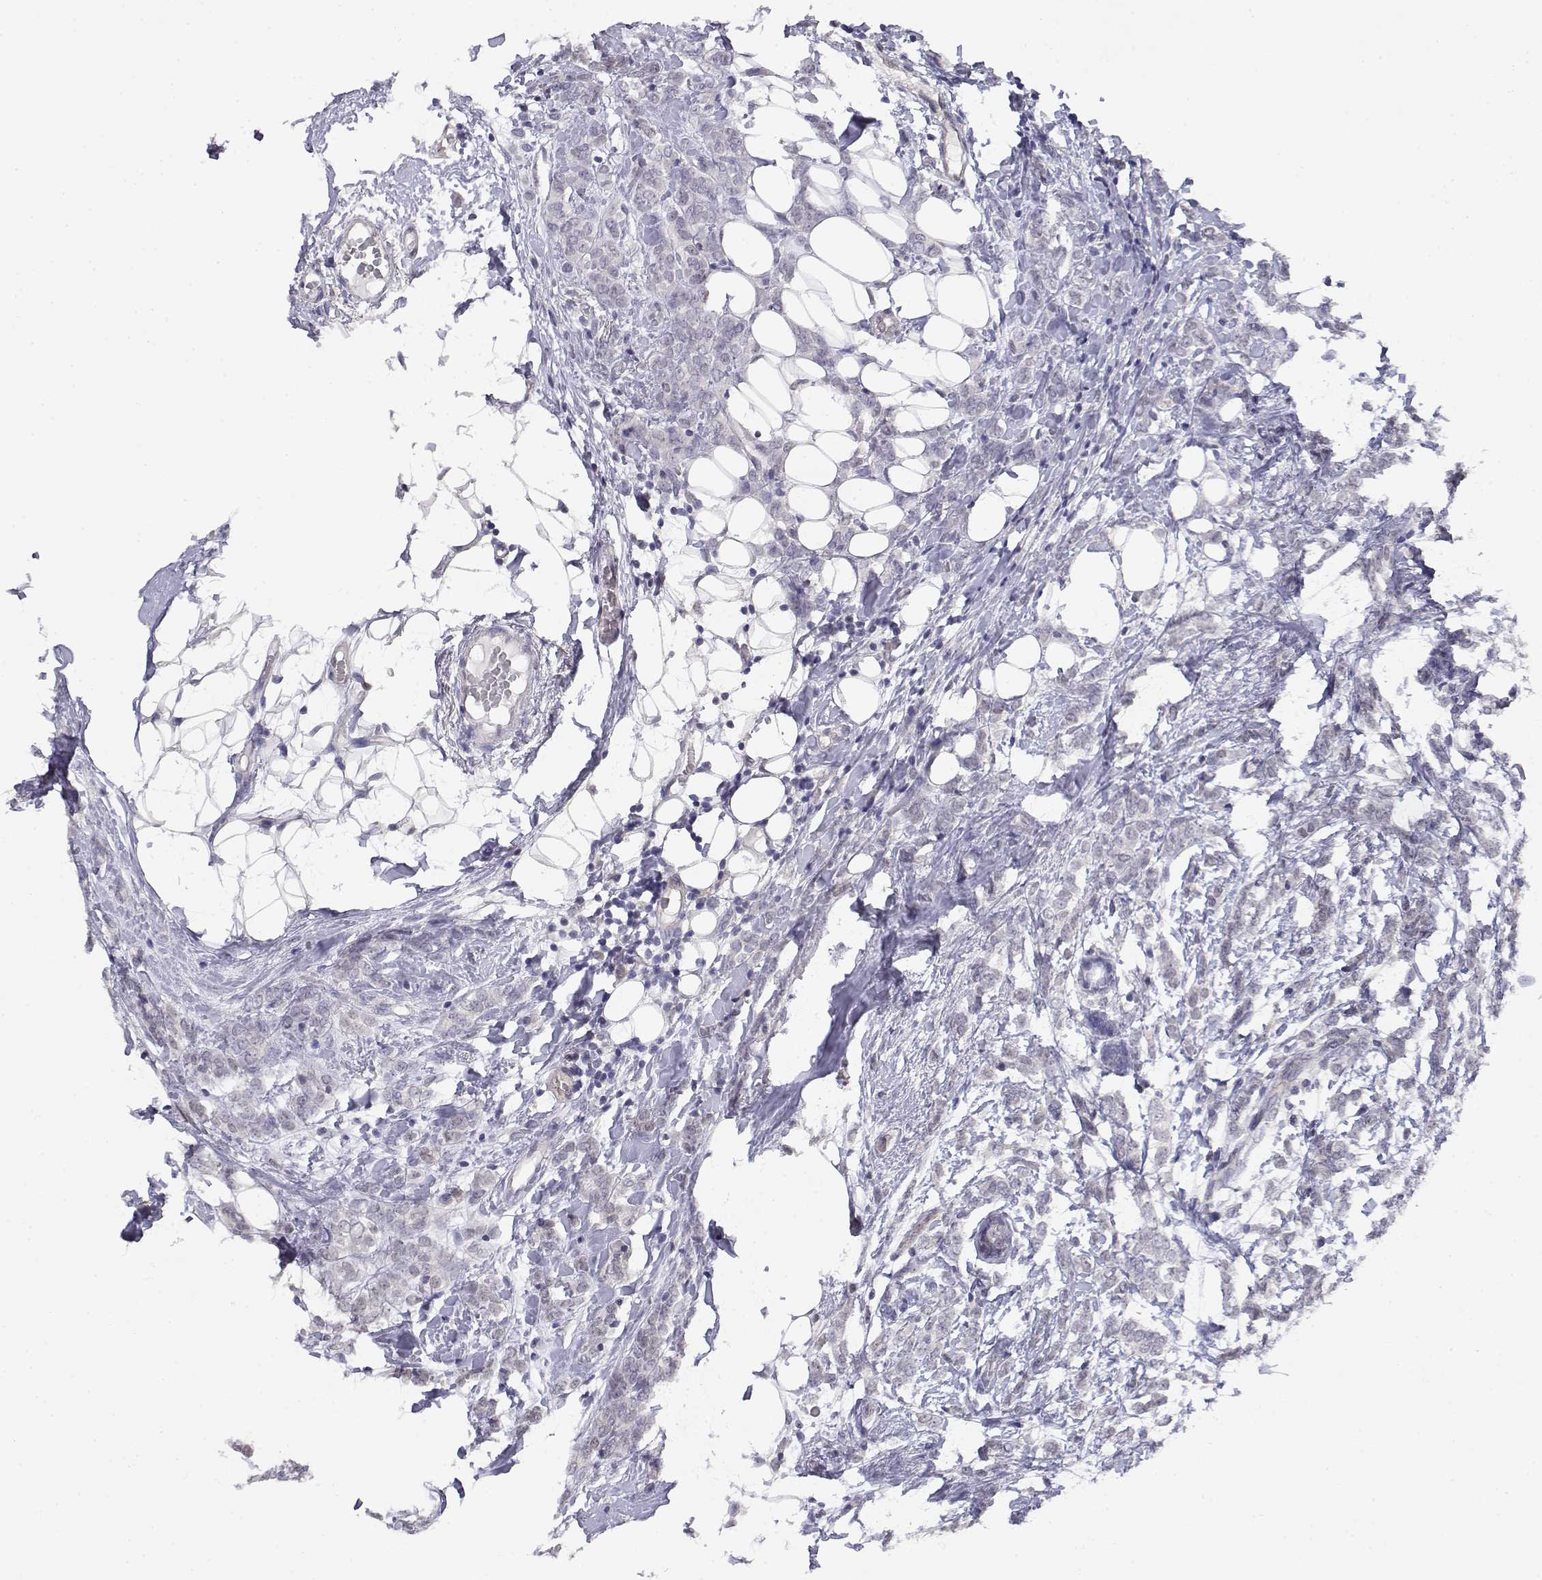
{"staining": {"intensity": "negative", "quantity": "none", "location": "none"}, "tissue": "breast cancer", "cell_type": "Tumor cells", "image_type": "cancer", "snomed": [{"axis": "morphology", "description": "Lobular carcinoma"}, {"axis": "topography", "description": "Breast"}], "caption": "The histopathology image exhibits no staining of tumor cells in breast cancer. (DAB (3,3'-diaminobenzidine) immunohistochemistry, high magnification).", "gene": "ADA", "patient": {"sex": "female", "age": 49}}